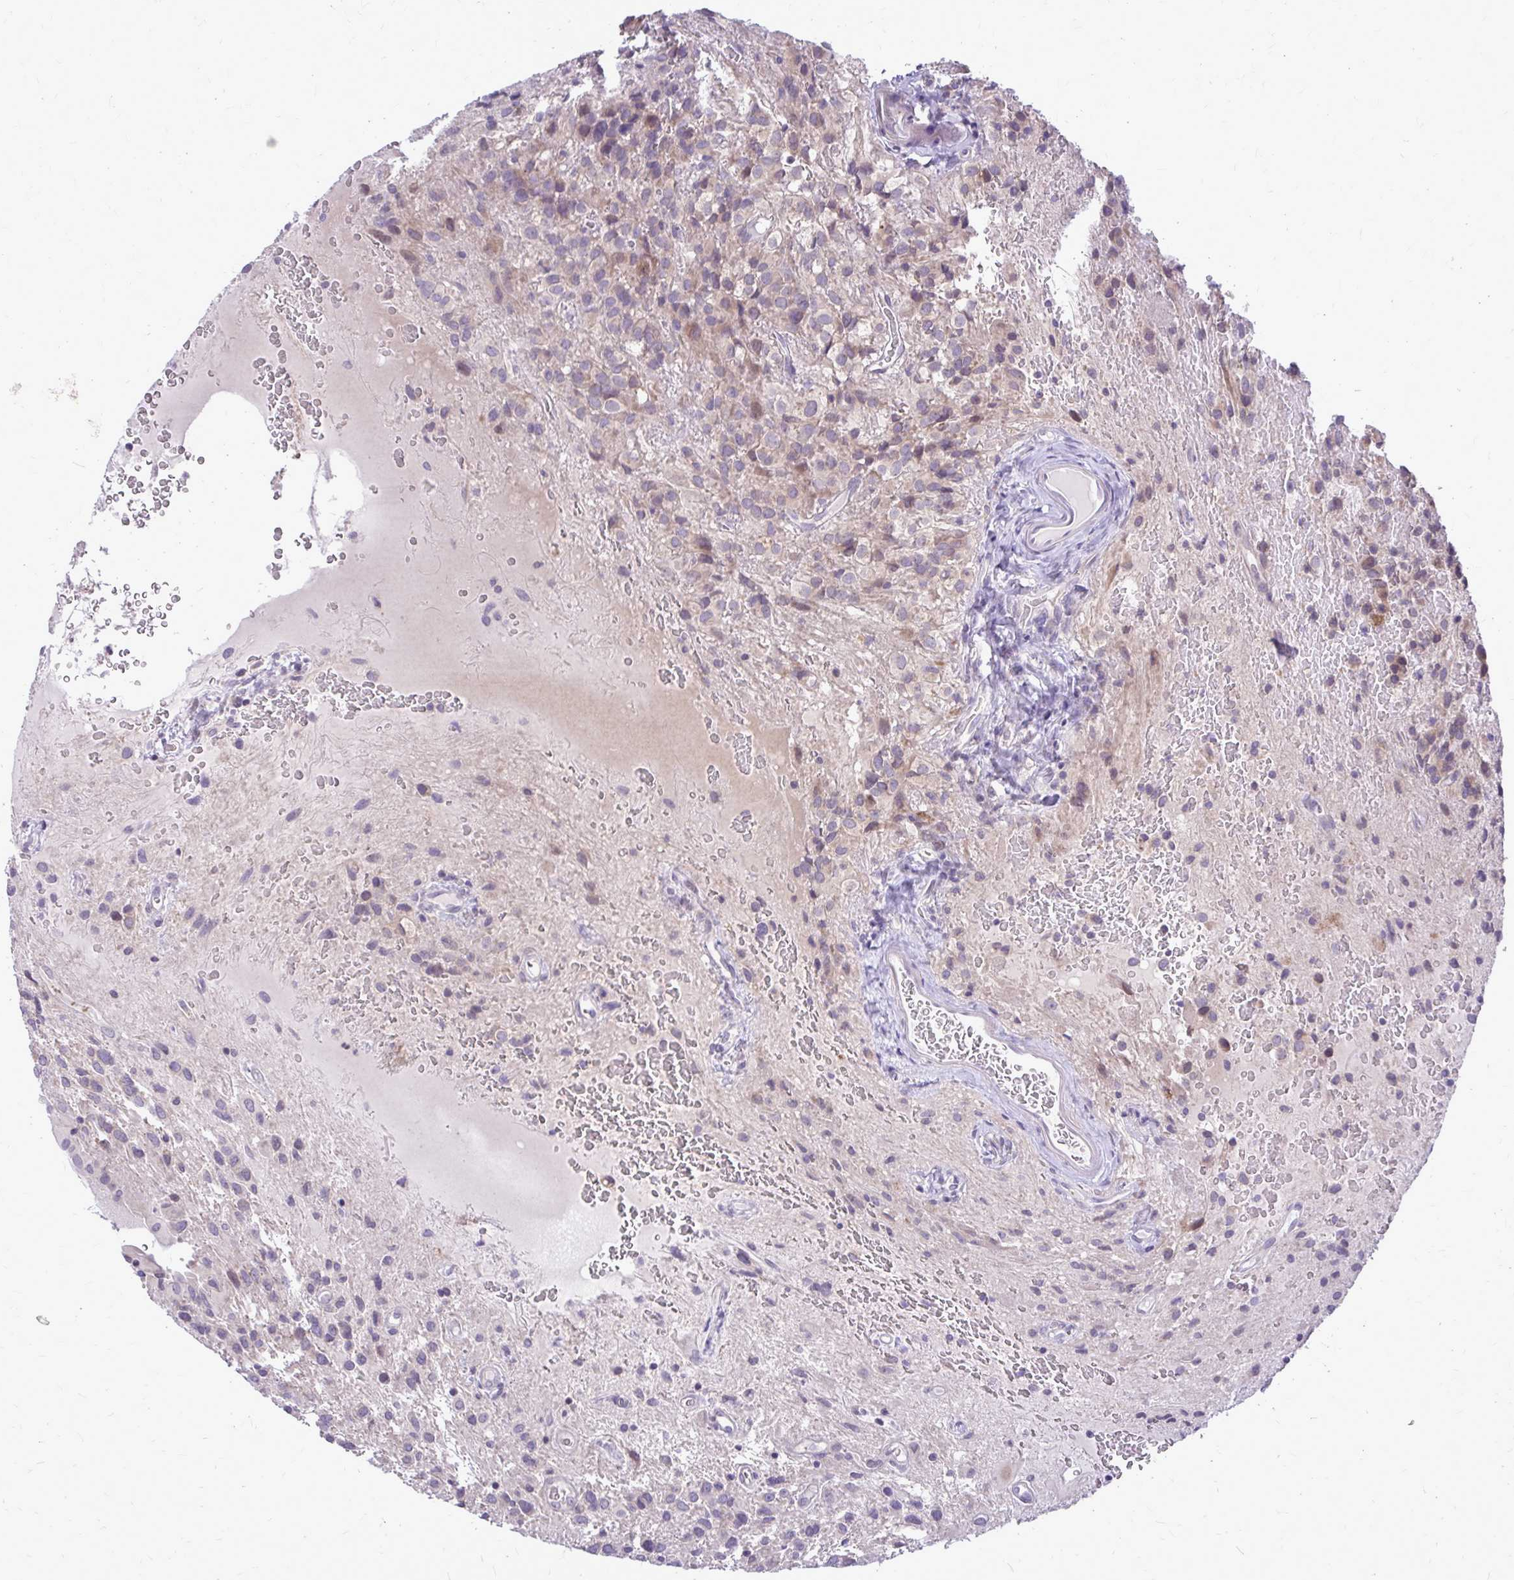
{"staining": {"intensity": "weak", "quantity": "<25%", "location": "cytoplasmic/membranous"}, "tissue": "glioma", "cell_type": "Tumor cells", "image_type": "cancer", "snomed": [{"axis": "morphology", "description": "Glioma, malignant, Low grade"}, {"axis": "topography", "description": "Brain"}], "caption": "Immunohistochemical staining of glioma demonstrates no significant positivity in tumor cells.", "gene": "DPY19L1", "patient": {"sex": "male", "age": 56}}